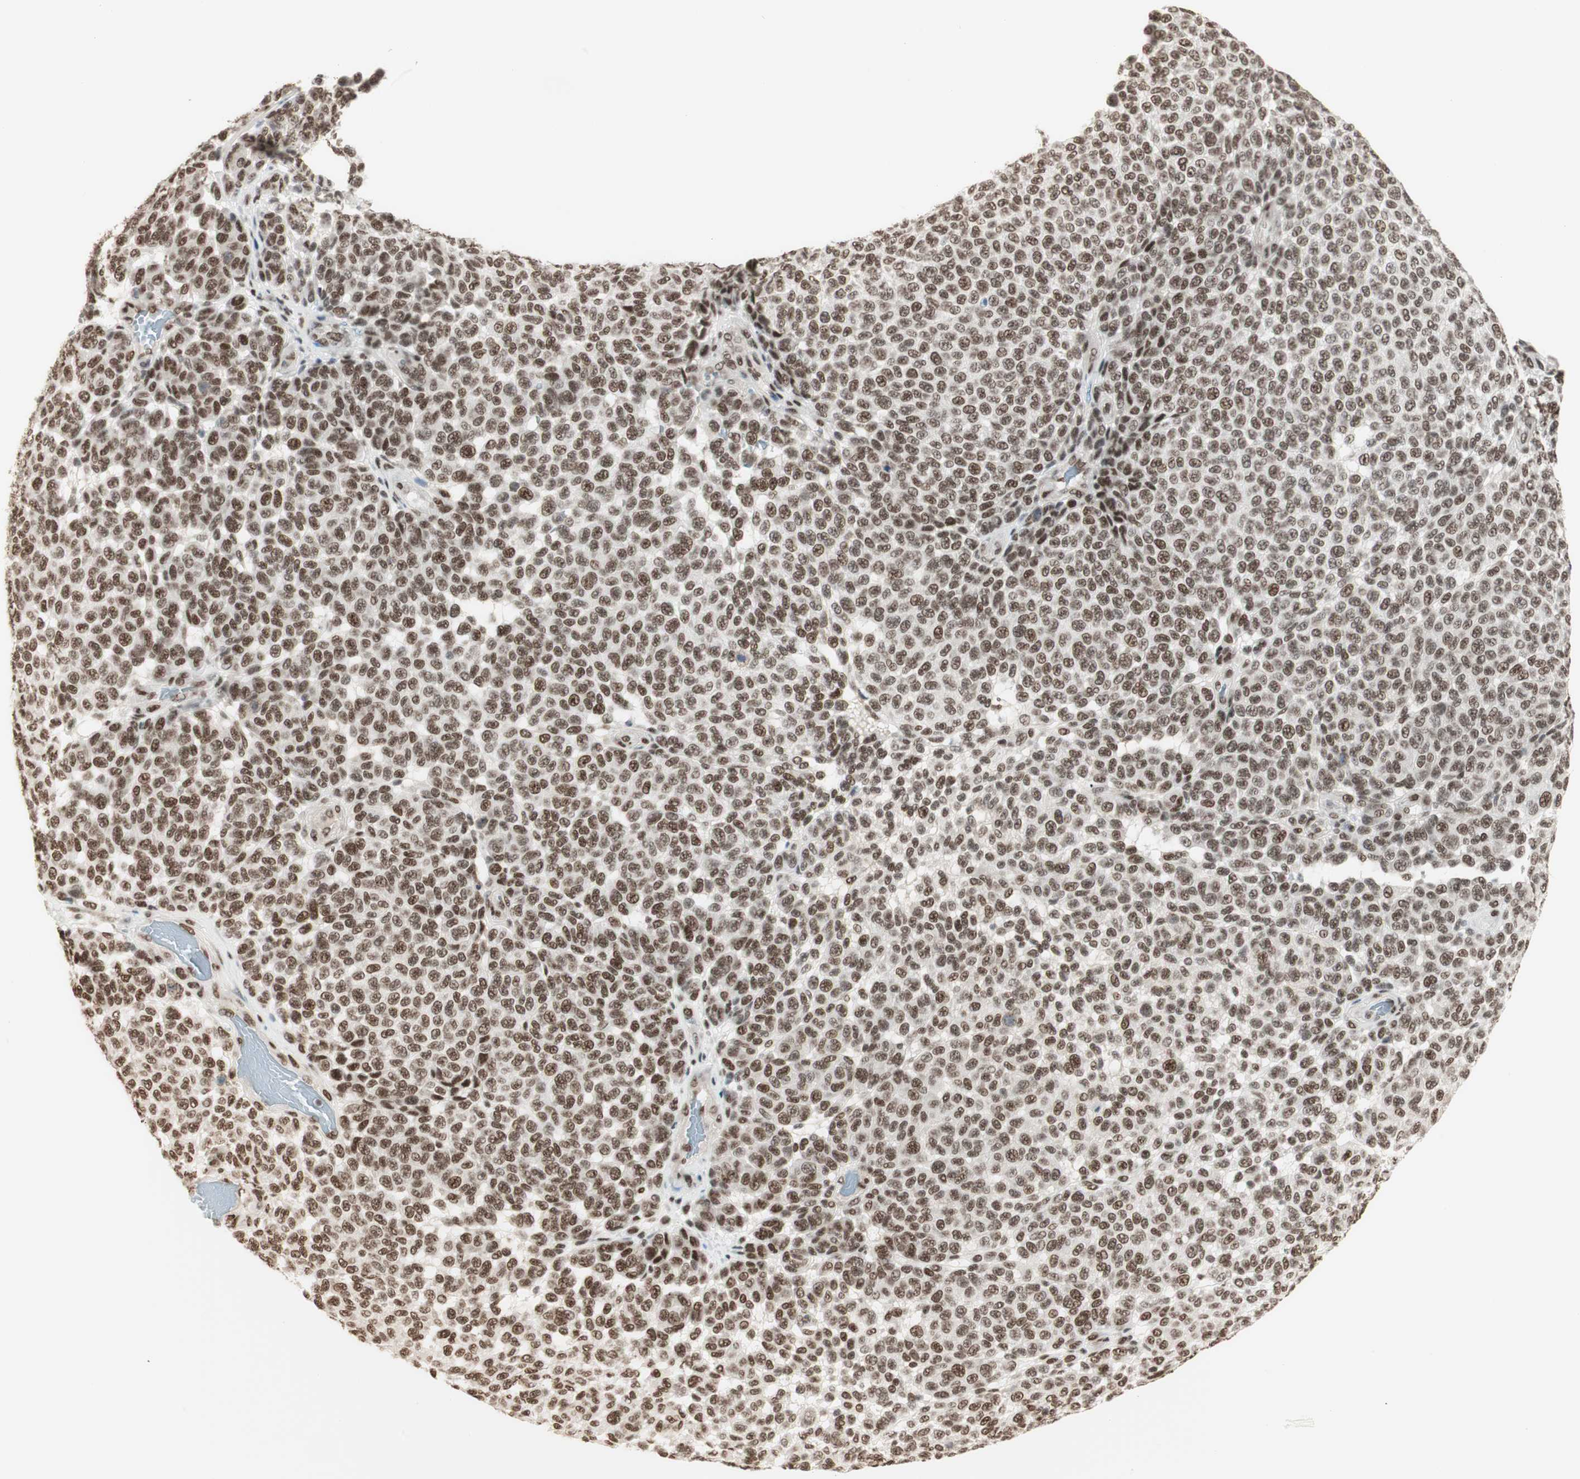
{"staining": {"intensity": "moderate", "quantity": ">75%", "location": "nuclear"}, "tissue": "melanoma", "cell_type": "Tumor cells", "image_type": "cancer", "snomed": [{"axis": "morphology", "description": "Malignant melanoma, NOS"}, {"axis": "topography", "description": "Skin"}], "caption": "Melanoma stained for a protein displays moderate nuclear positivity in tumor cells. (DAB (3,3'-diaminobenzidine) IHC with brightfield microscopy, high magnification).", "gene": "SMARCE1", "patient": {"sex": "male", "age": 59}}